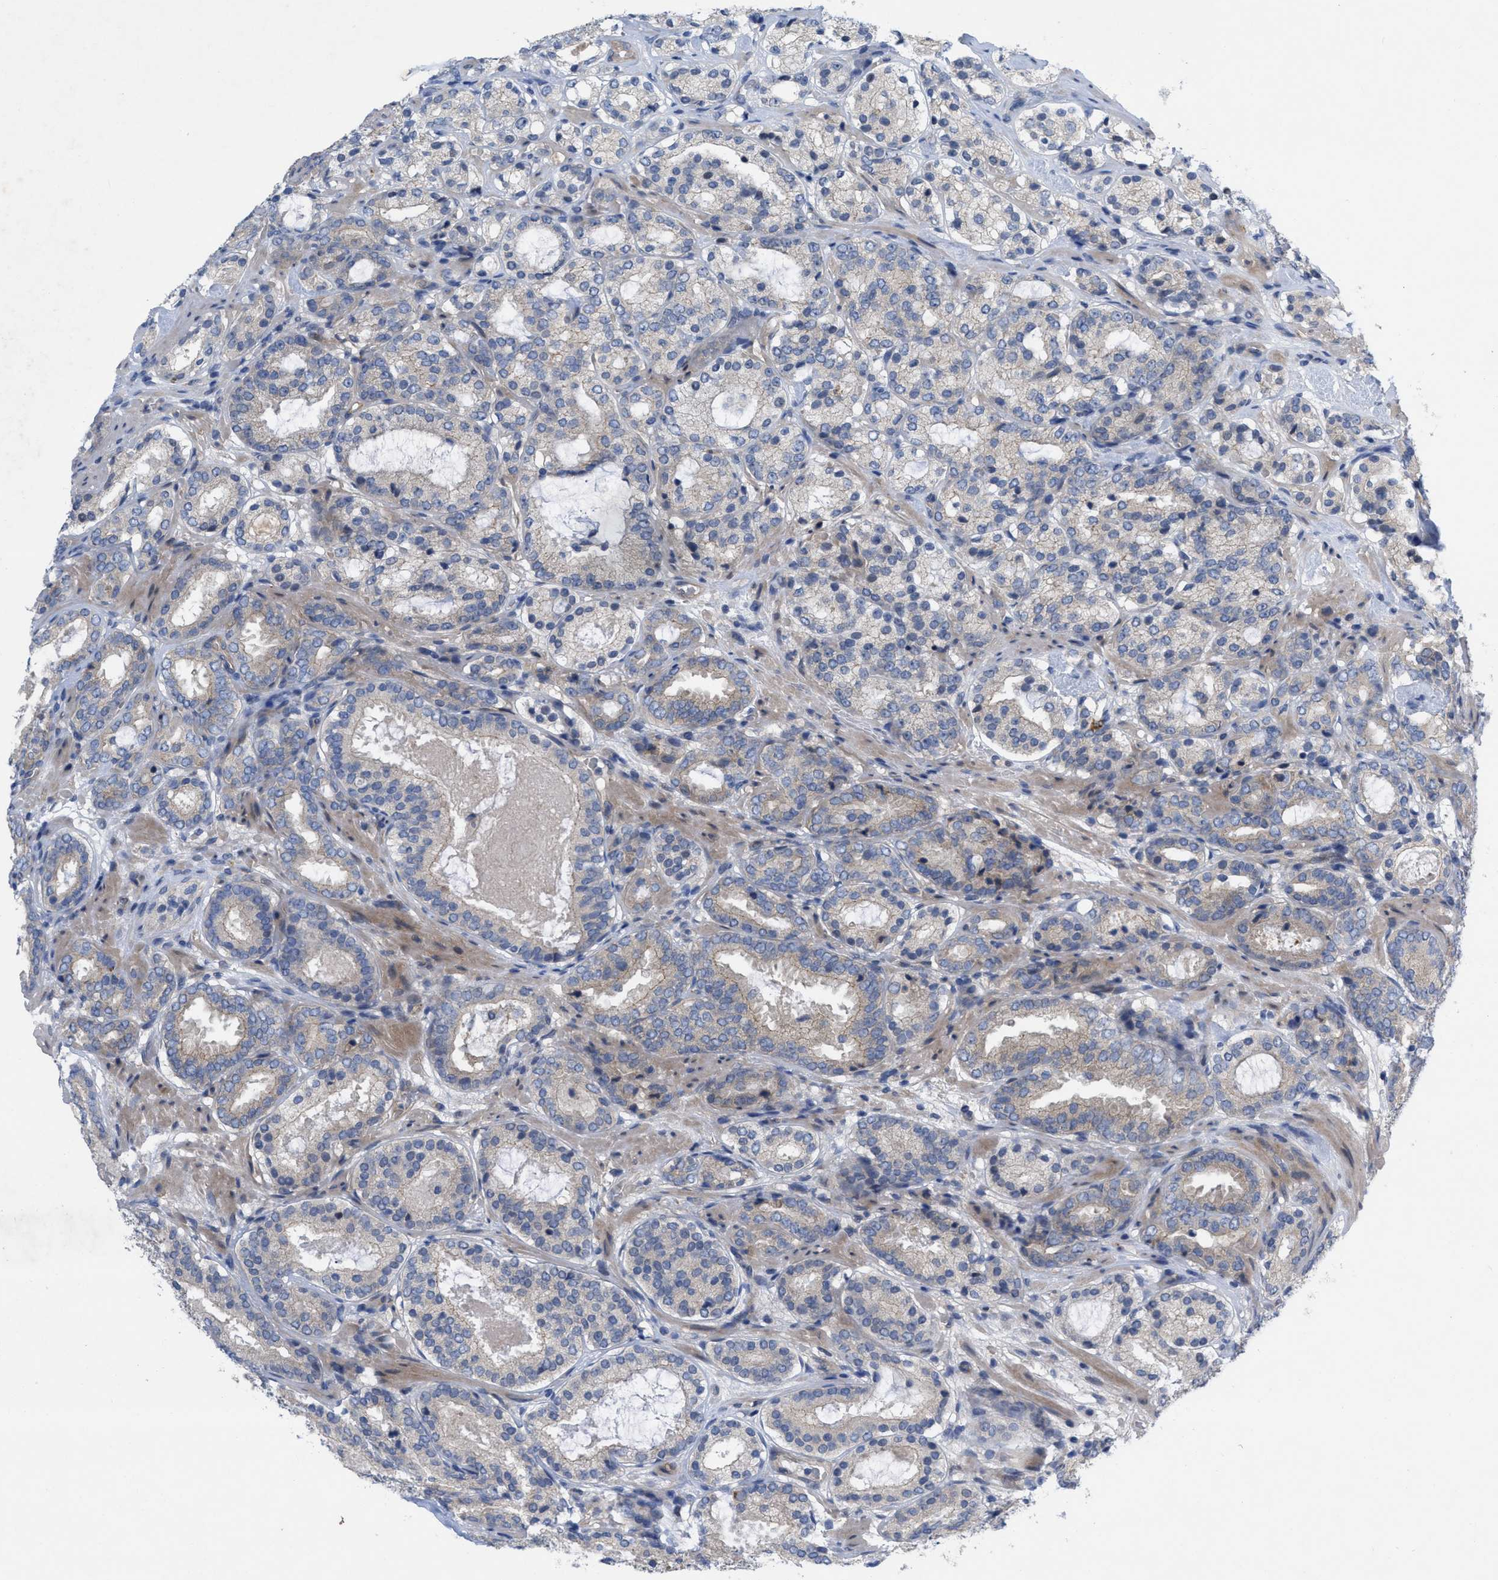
{"staining": {"intensity": "negative", "quantity": "none", "location": "none"}, "tissue": "prostate cancer", "cell_type": "Tumor cells", "image_type": "cancer", "snomed": [{"axis": "morphology", "description": "Adenocarcinoma, Low grade"}, {"axis": "topography", "description": "Prostate"}], "caption": "Immunohistochemistry micrograph of low-grade adenocarcinoma (prostate) stained for a protein (brown), which demonstrates no staining in tumor cells.", "gene": "NDEL1", "patient": {"sex": "male", "age": 69}}